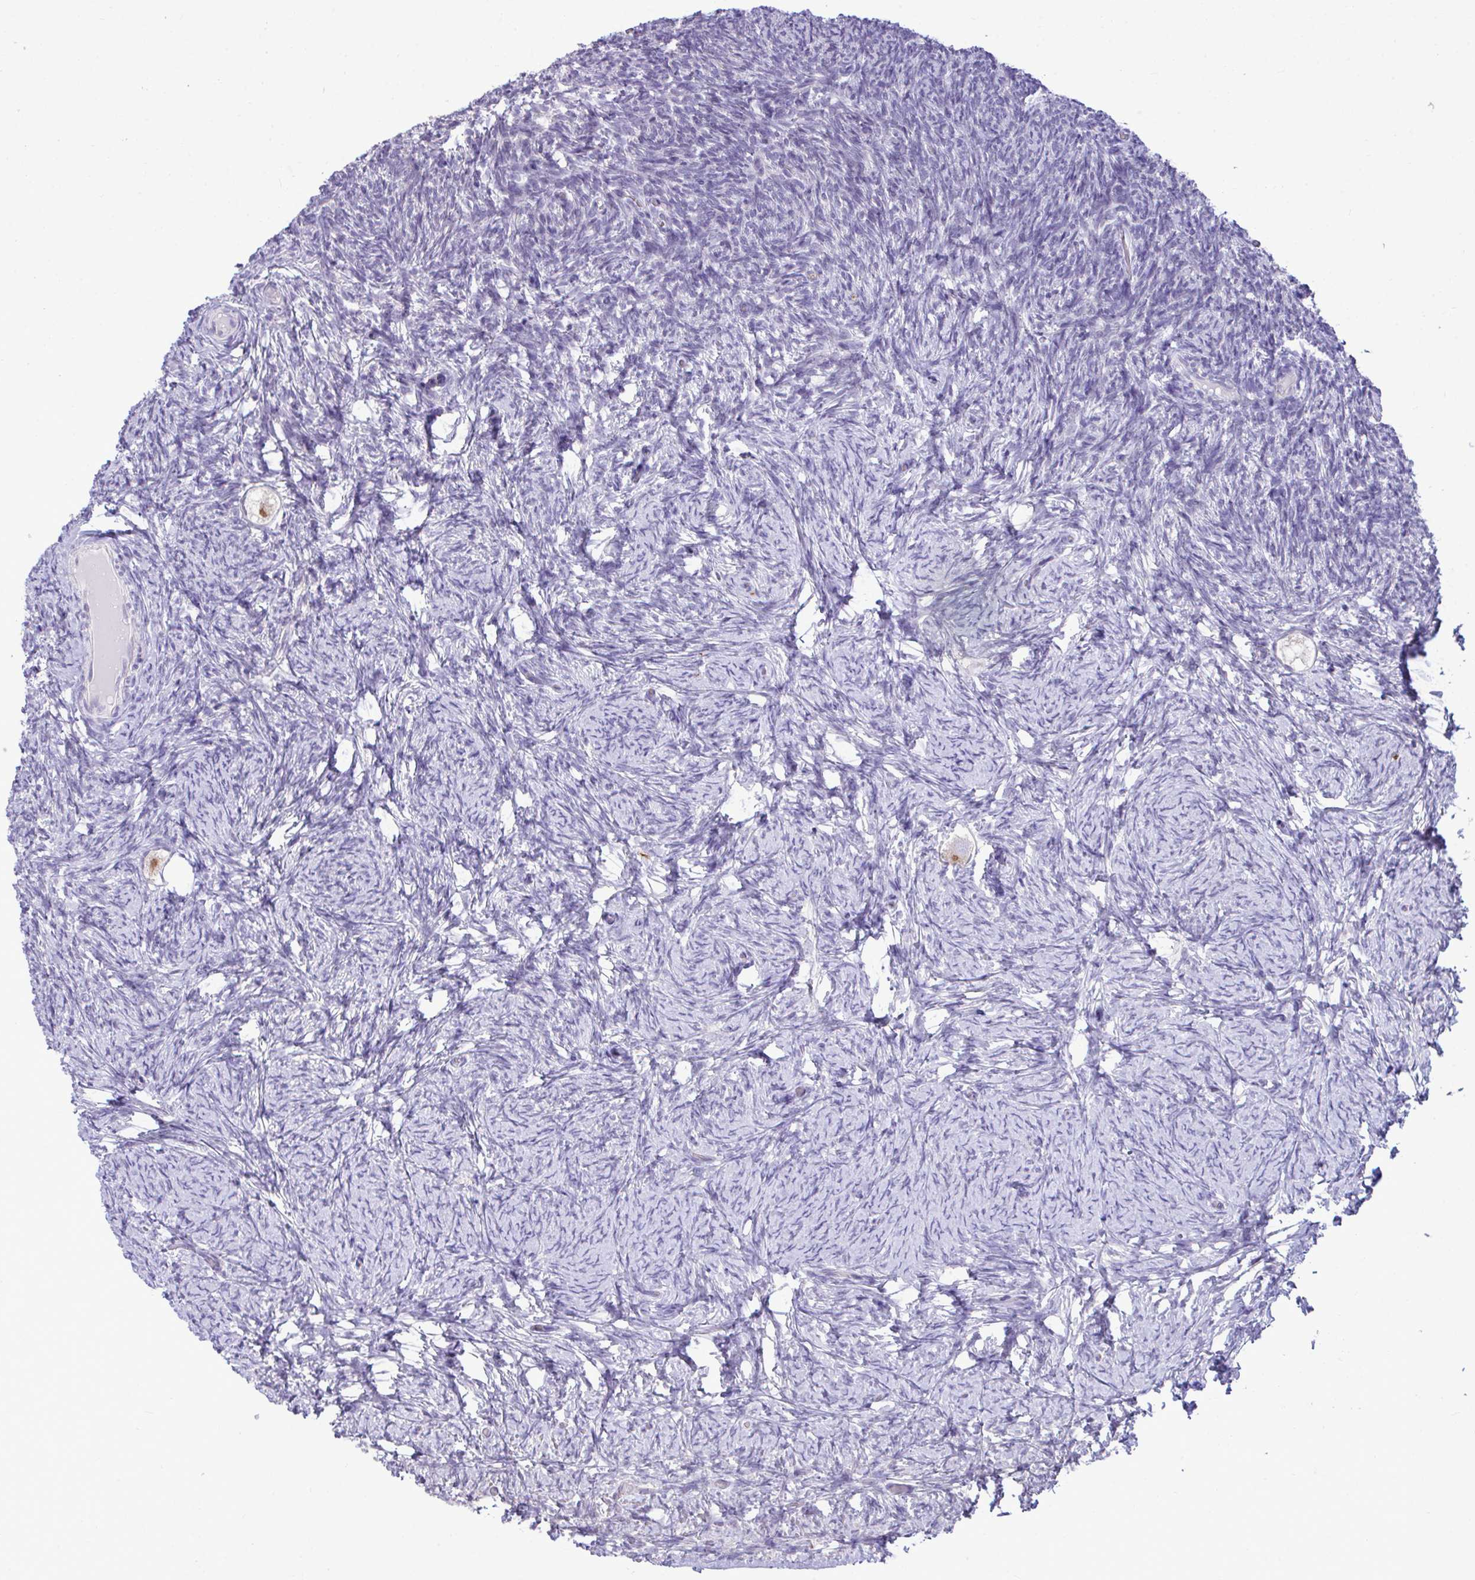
{"staining": {"intensity": "moderate", "quantity": "<25%", "location": "cytoplasmic/membranous"}, "tissue": "ovary", "cell_type": "Follicle cells", "image_type": "normal", "snomed": [{"axis": "morphology", "description": "Normal tissue, NOS"}, {"axis": "topography", "description": "Ovary"}], "caption": "IHC image of unremarkable ovary stained for a protein (brown), which exhibits low levels of moderate cytoplasmic/membranous positivity in about <25% of follicle cells.", "gene": "PIGK", "patient": {"sex": "female", "age": 34}}